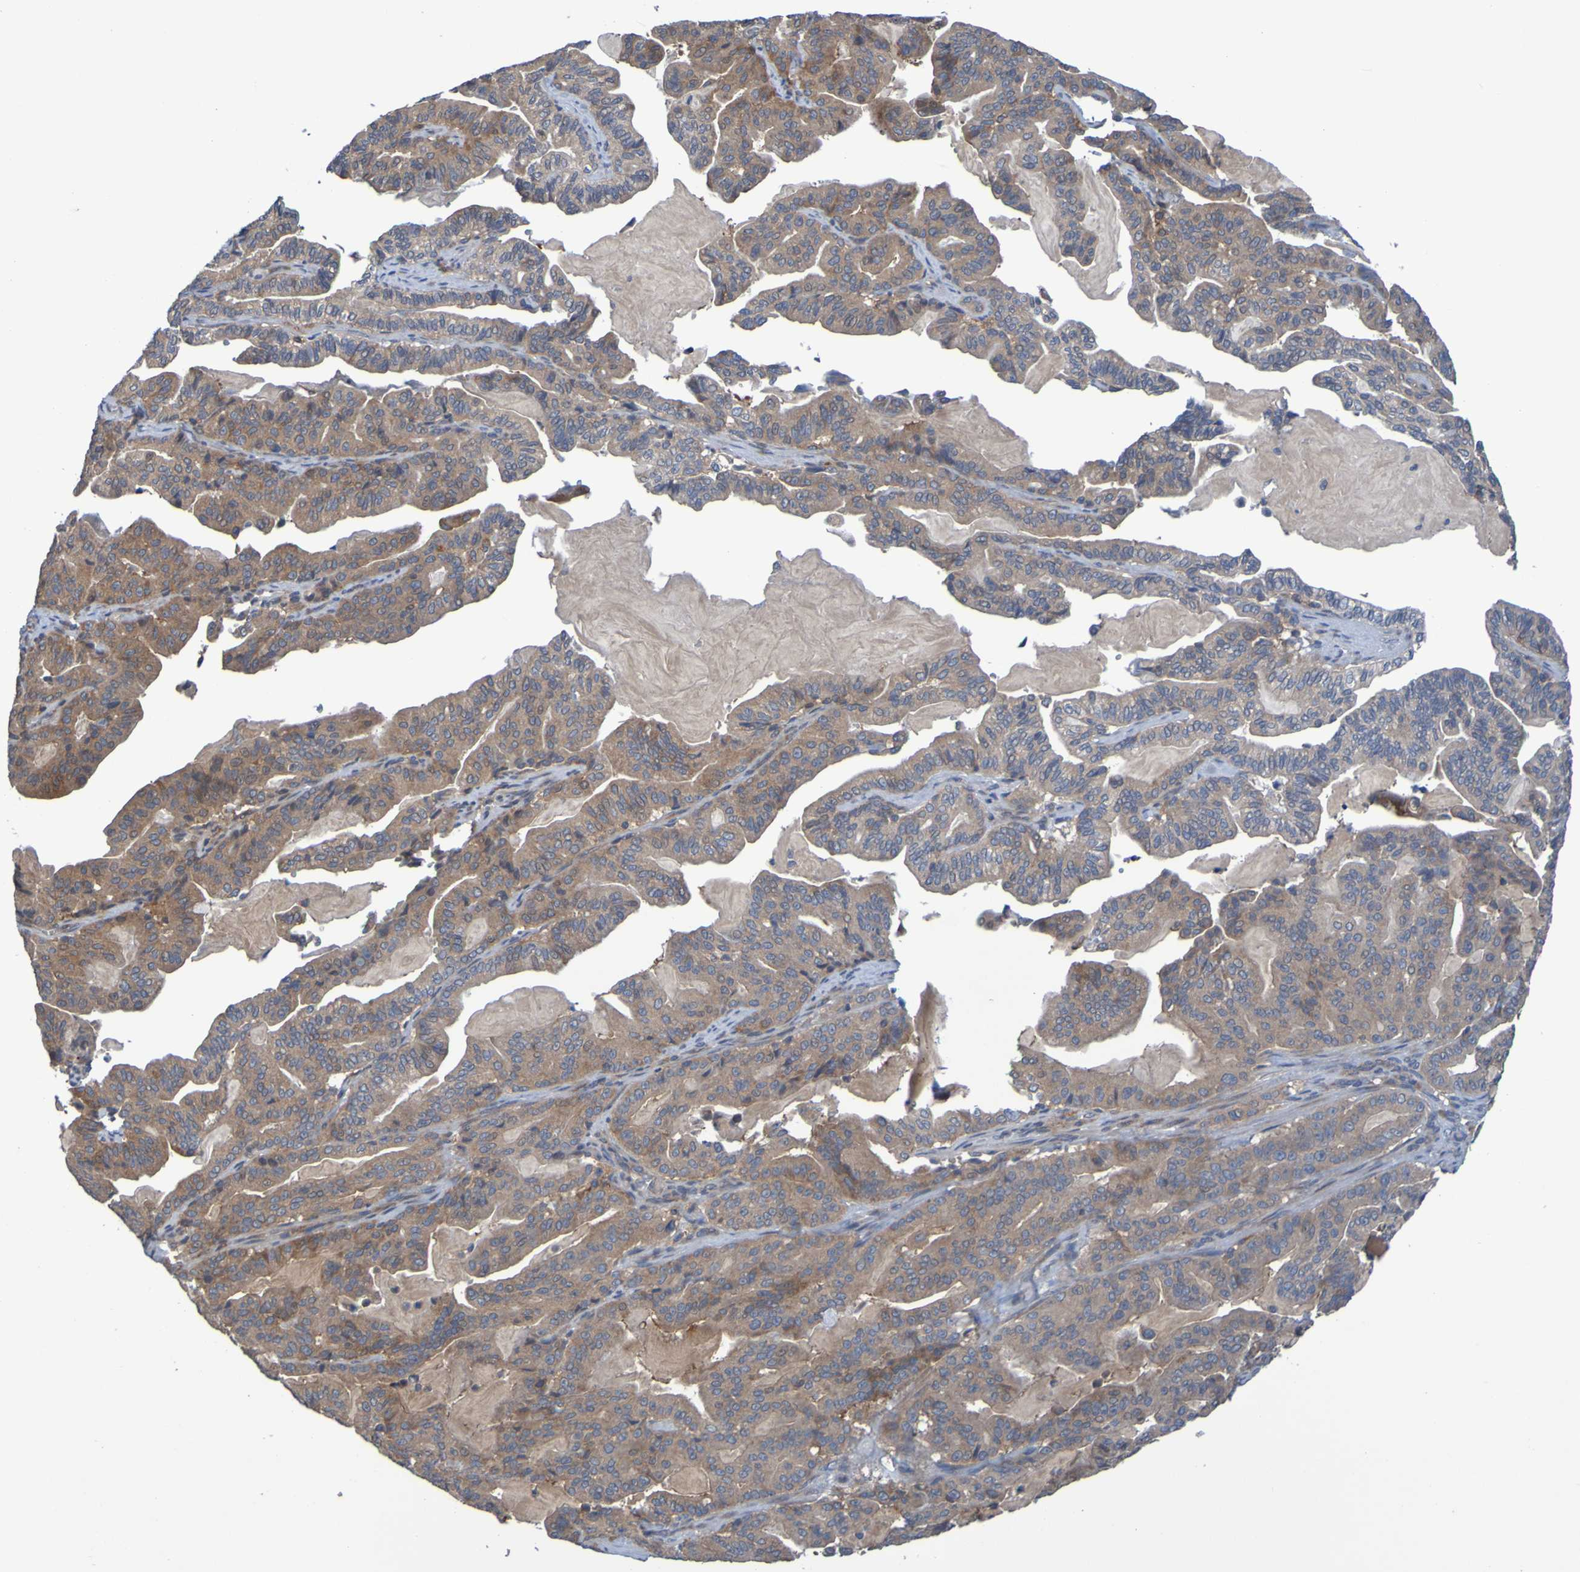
{"staining": {"intensity": "moderate", "quantity": ">75%", "location": "cytoplasmic/membranous"}, "tissue": "pancreatic cancer", "cell_type": "Tumor cells", "image_type": "cancer", "snomed": [{"axis": "morphology", "description": "Adenocarcinoma, NOS"}, {"axis": "topography", "description": "Pancreas"}], "caption": "IHC (DAB (3,3'-diaminobenzidine)) staining of human pancreatic cancer (adenocarcinoma) shows moderate cytoplasmic/membranous protein staining in about >75% of tumor cells. The protein of interest is shown in brown color, while the nuclei are stained blue.", "gene": "SDK1", "patient": {"sex": "male", "age": 63}}